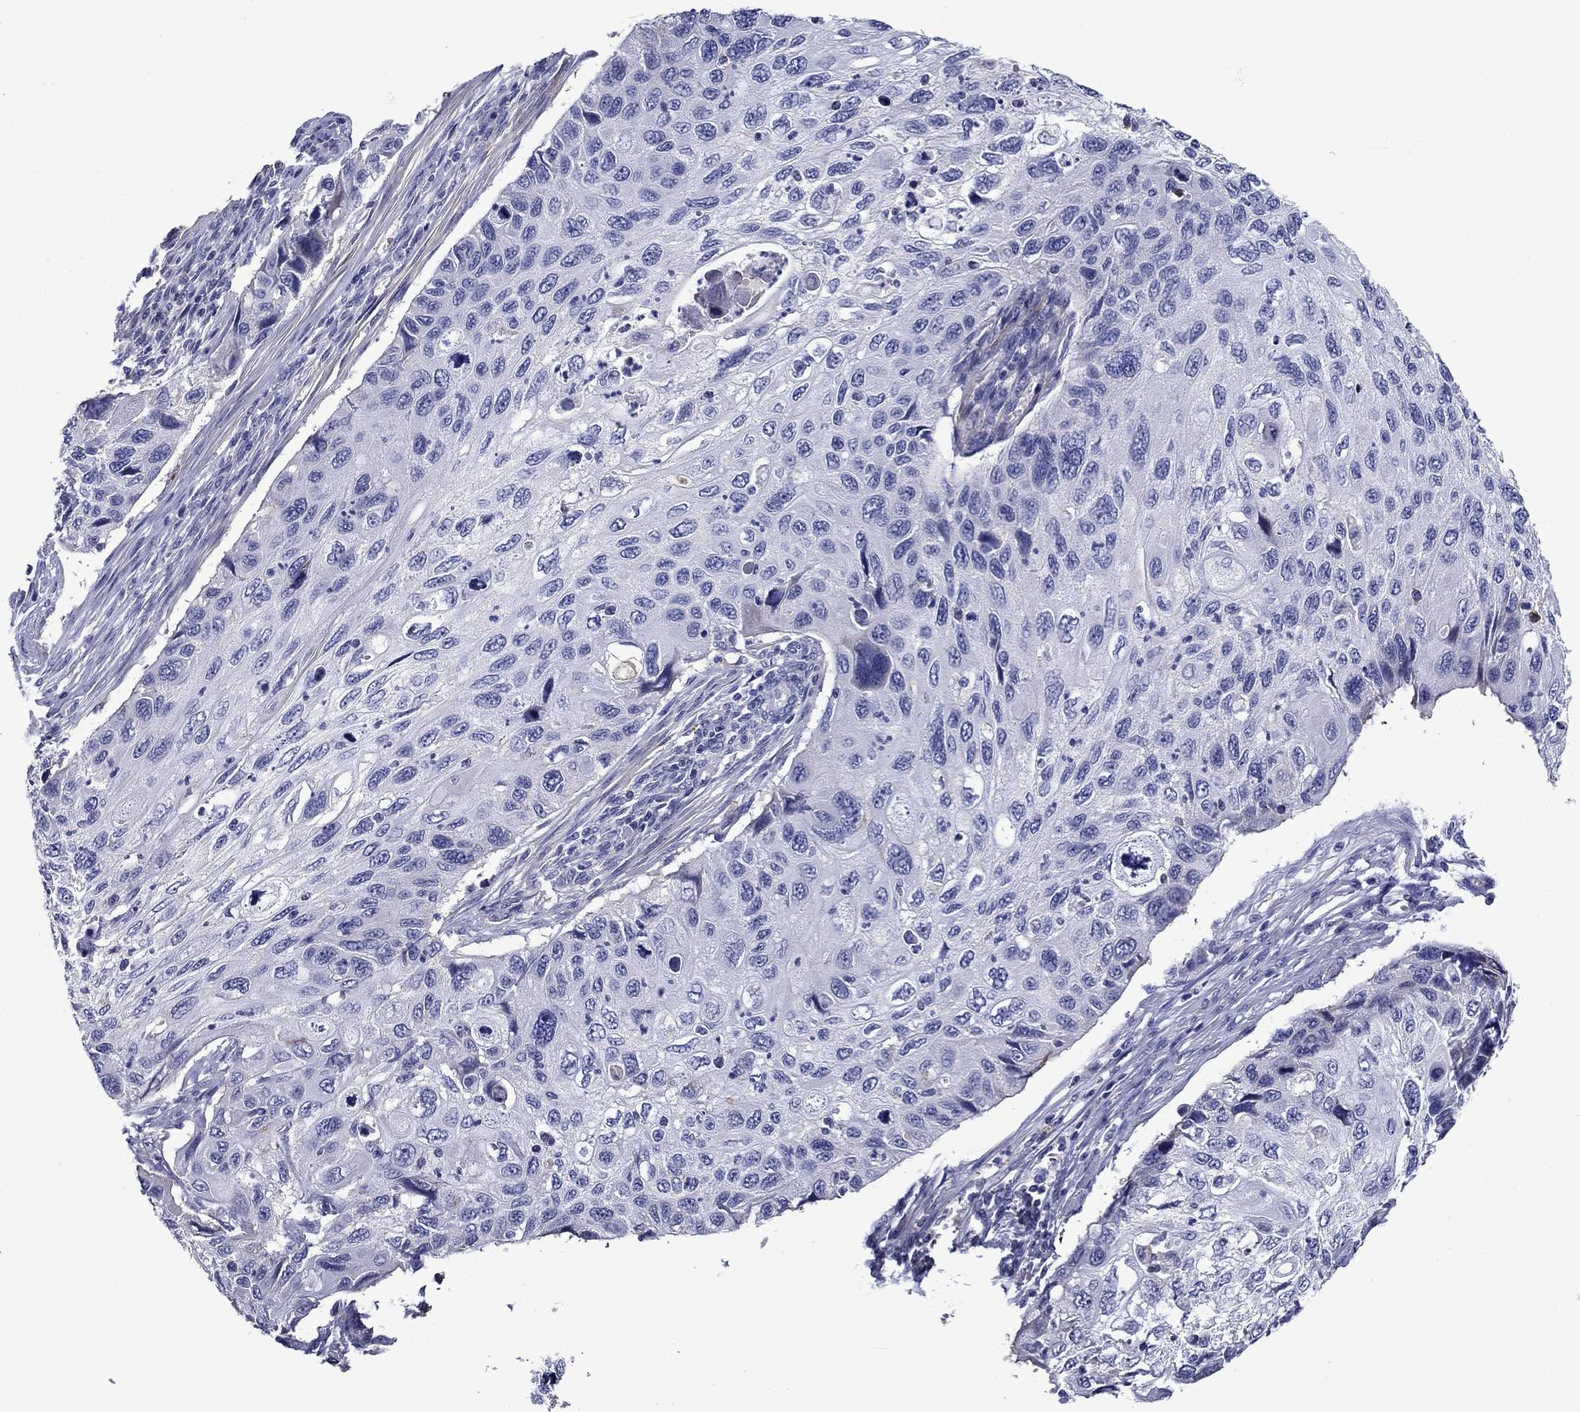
{"staining": {"intensity": "negative", "quantity": "none", "location": "none"}, "tissue": "cervical cancer", "cell_type": "Tumor cells", "image_type": "cancer", "snomed": [{"axis": "morphology", "description": "Squamous cell carcinoma, NOS"}, {"axis": "topography", "description": "Cervix"}], "caption": "The immunohistochemistry (IHC) micrograph has no significant expression in tumor cells of cervical cancer tissue.", "gene": "CNDP1", "patient": {"sex": "female", "age": 70}}